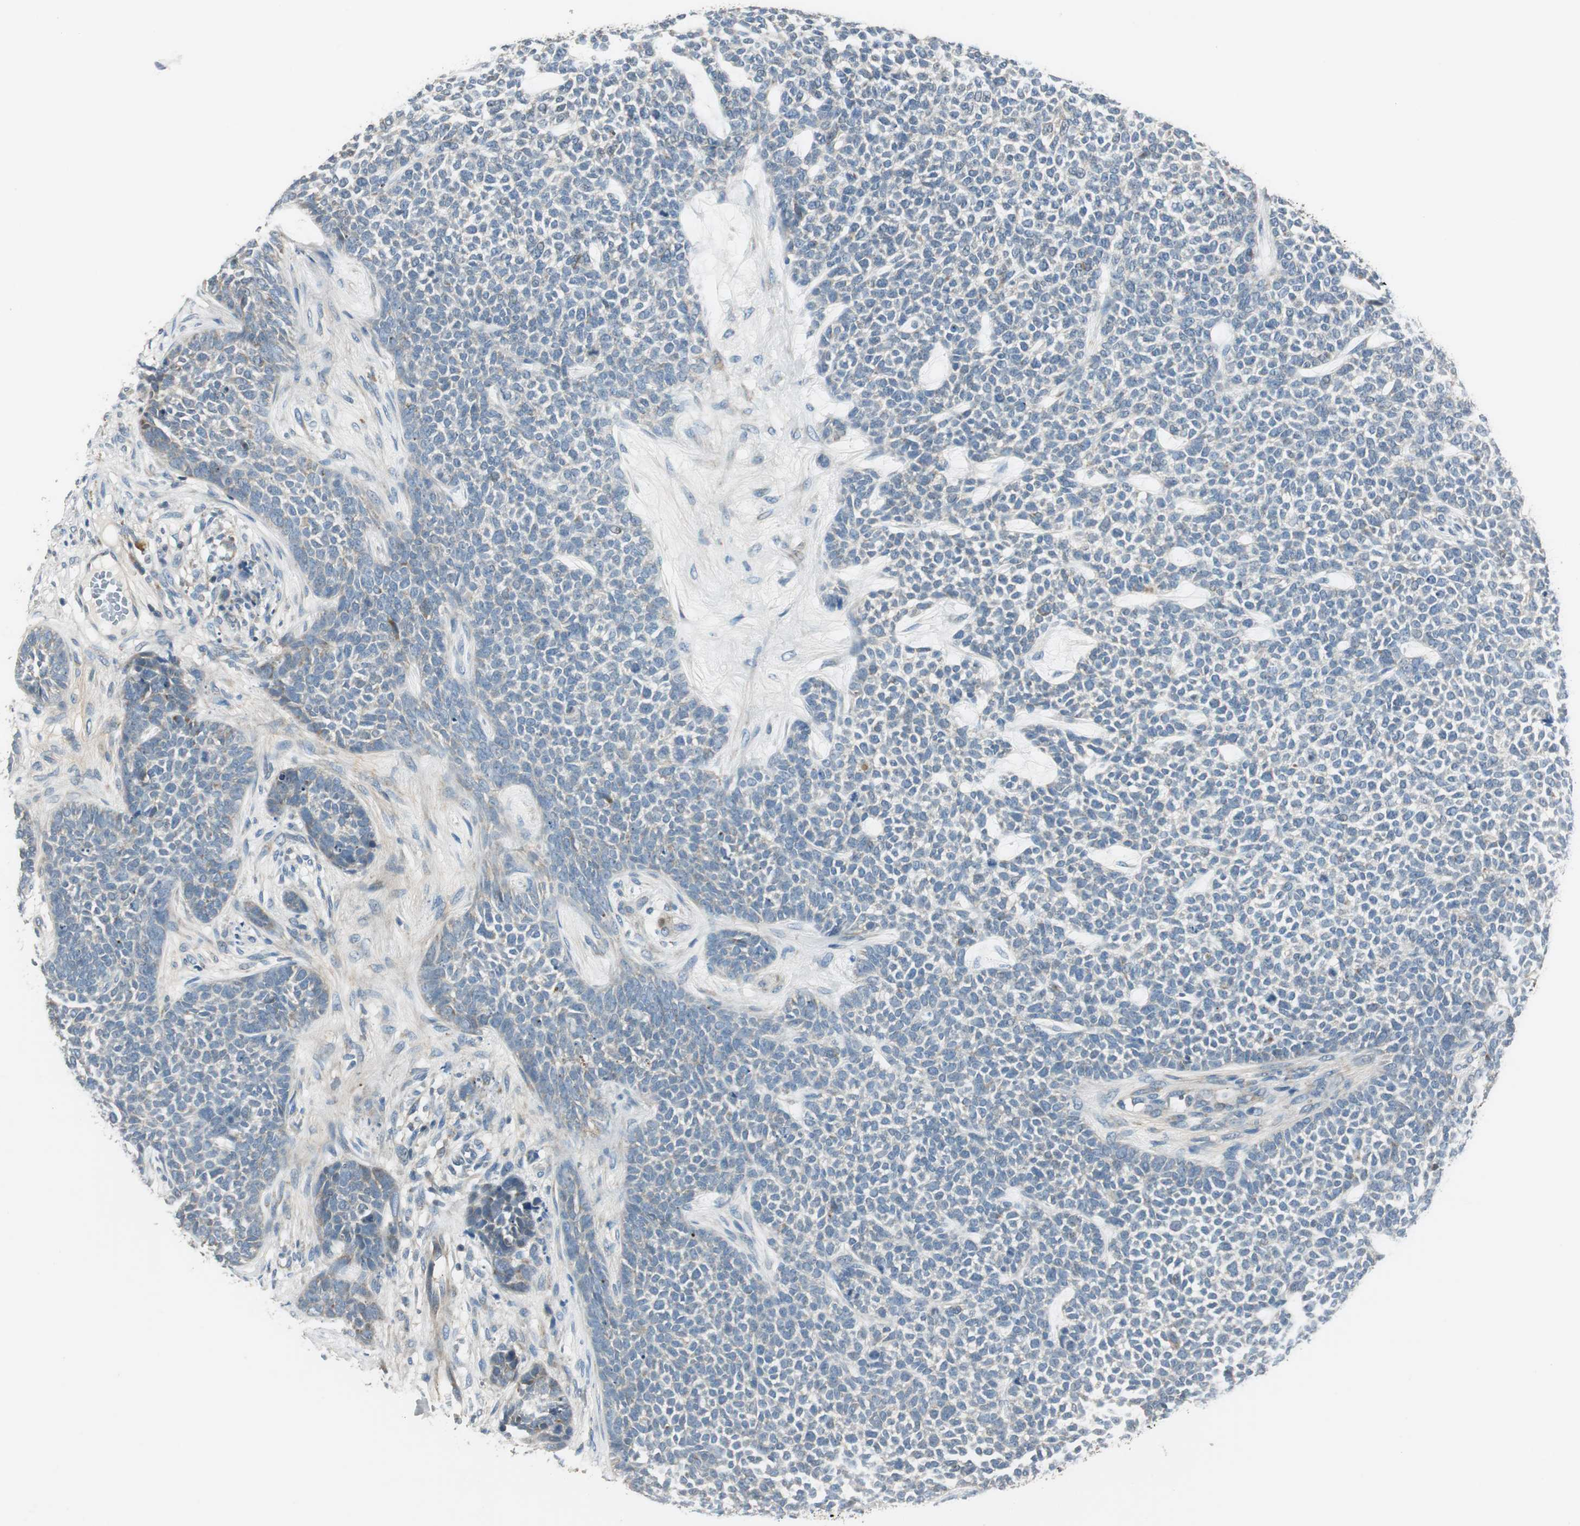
{"staining": {"intensity": "weak", "quantity": "<25%", "location": "cytoplasmic/membranous"}, "tissue": "skin cancer", "cell_type": "Tumor cells", "image_type": "cancer", "snomed": [{"axis": "morphology", "description": "Basal cell carcinoma"}, {"axis": "topography", "description": "Skin"}], "caption": "An immunohistochemistry image of skin cancer (basal cell carcinoma) is shown. There is no staining in tumor cells of skin cancer (basal cell carcinoma).", "gene": "MSTO1", "patient": {"sex": "female", "age": 84}}